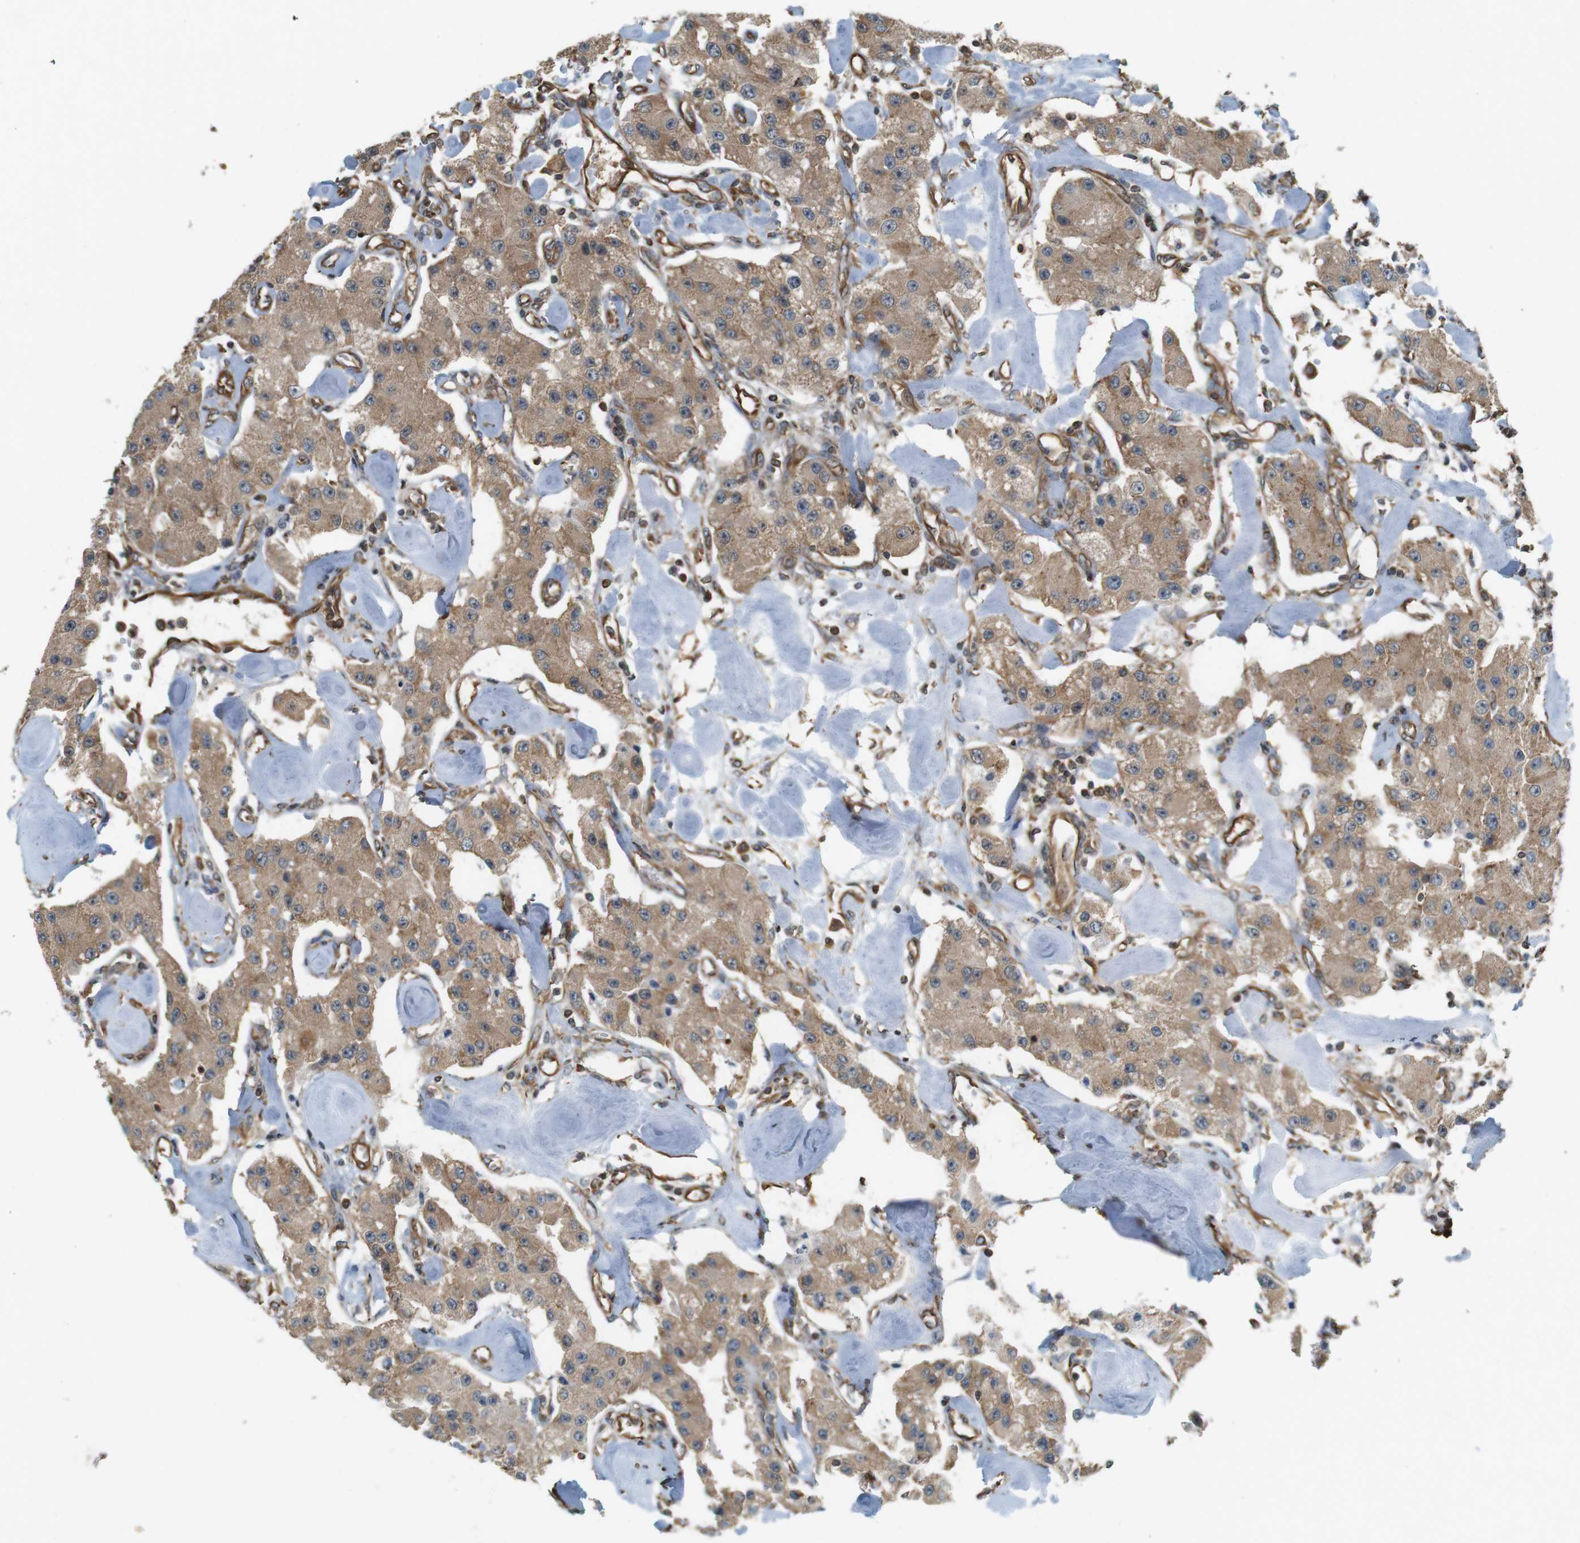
{"staining": {"intensity": "moderate", "quantity": ">75%", "location": "cytoplasmic/membranous"}, "tissue": "carcinoid", "cell_type": "Tumor cells", "image_type": "cancer", "snomed": [{"axis": "morphology", "description": "Carcinoid, malignant, NOS"}, {"axis": "topography", "description": "Pancreas"}], "caption": "A medium amount of moderate cytoplasmic/membranous positivity is appreciated in about >75% of tumor cells in malignant carcinoid tissue.", "gene": "PA2G4", "patient": {"sex": "male", "age": 41}}